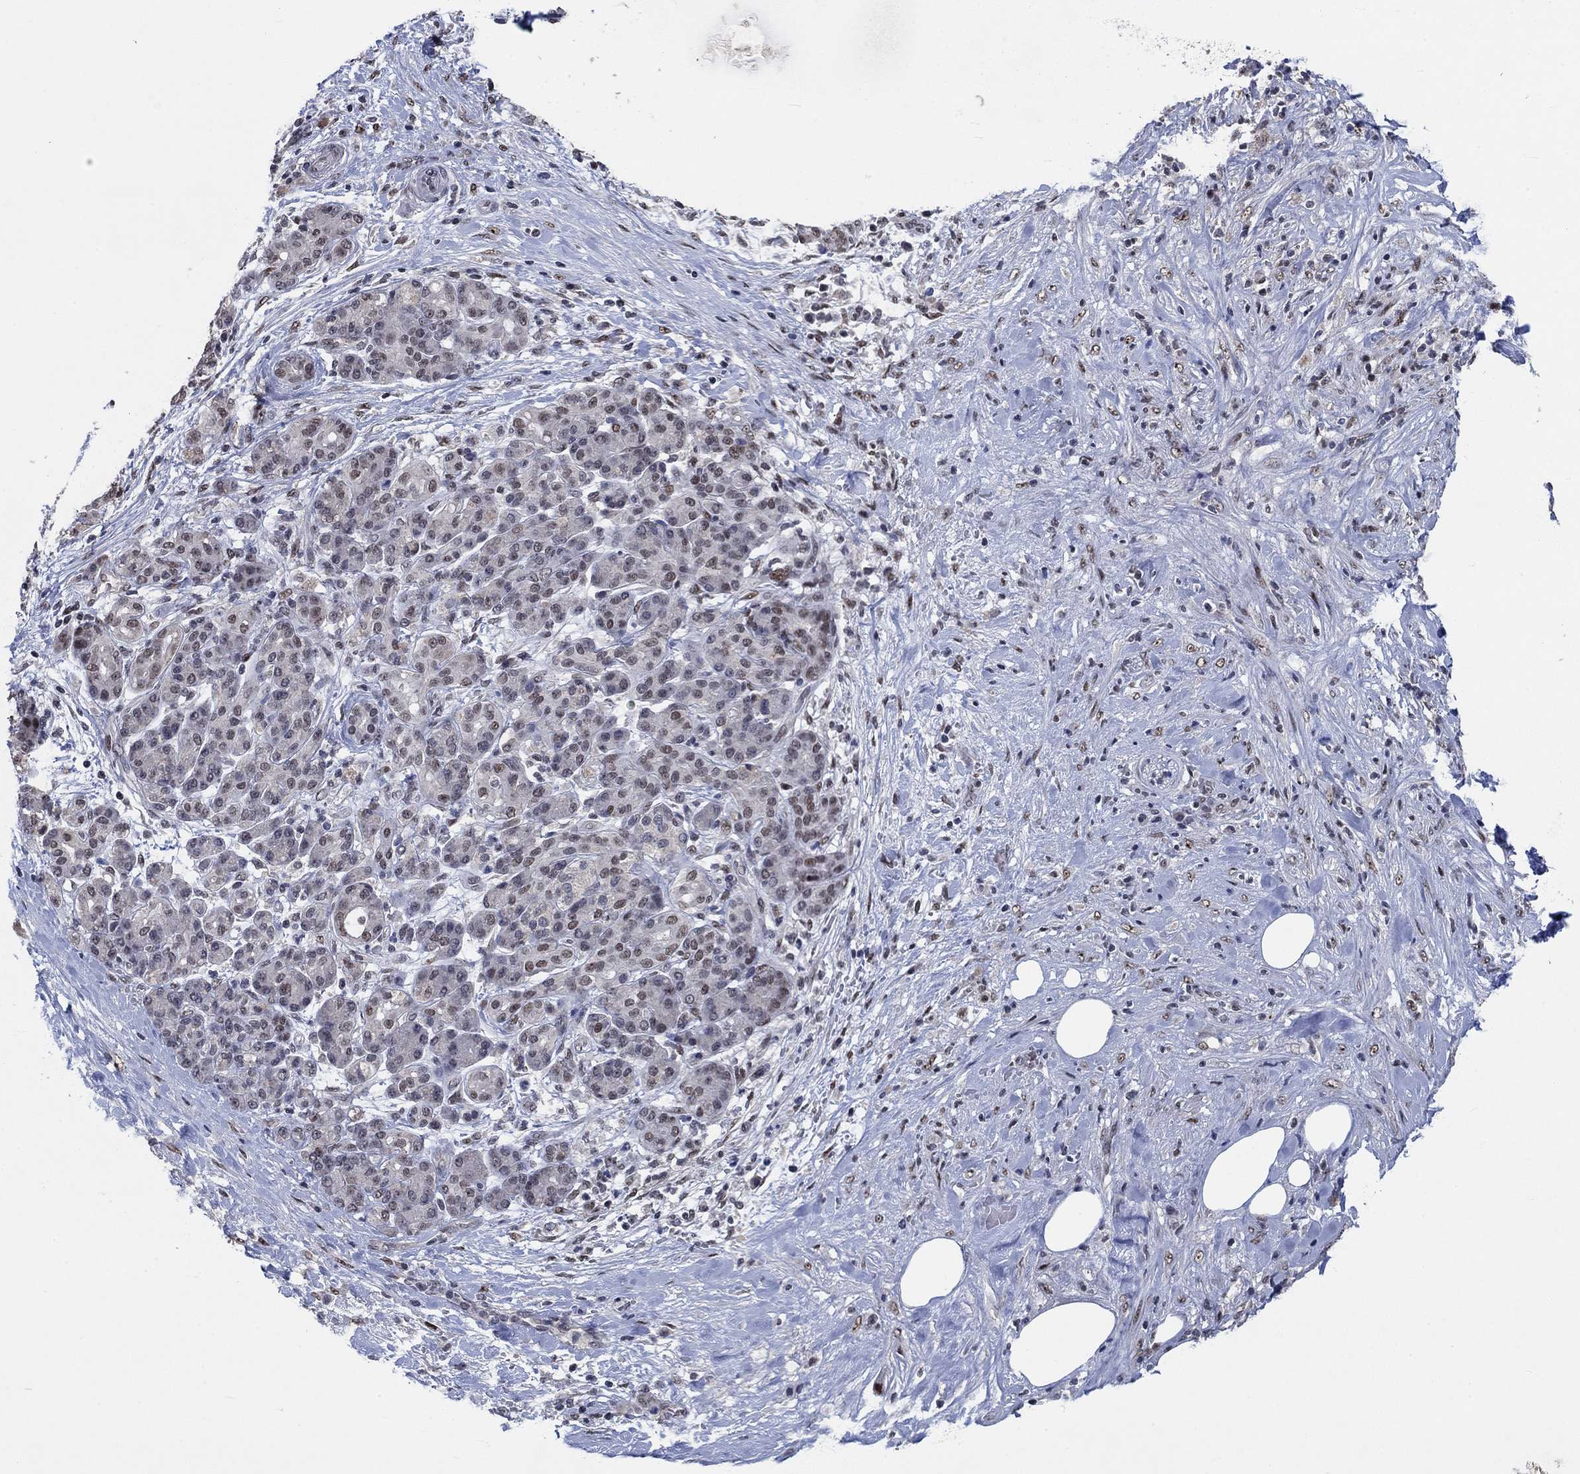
{"staining": {"intensity": "weak", "quantity": "25%-75%", "location": "nuclear"}, "tissue": "pancreatic cancer", "cell_type": "Tumor cells", "image_type": "cancer", "snomed": [{"axis": "morphology", "description": "Adenocarcinoma, NOS"}, {"axis": "topography", "description": "Pancreas"}], "caption": "A brown stain labels weak nuclear positivity of a protein in human adenocarcinoma (pancreatic) tumor cells.", "gene": "HTN1", "patient": {"sex": "male", "age": 44}}